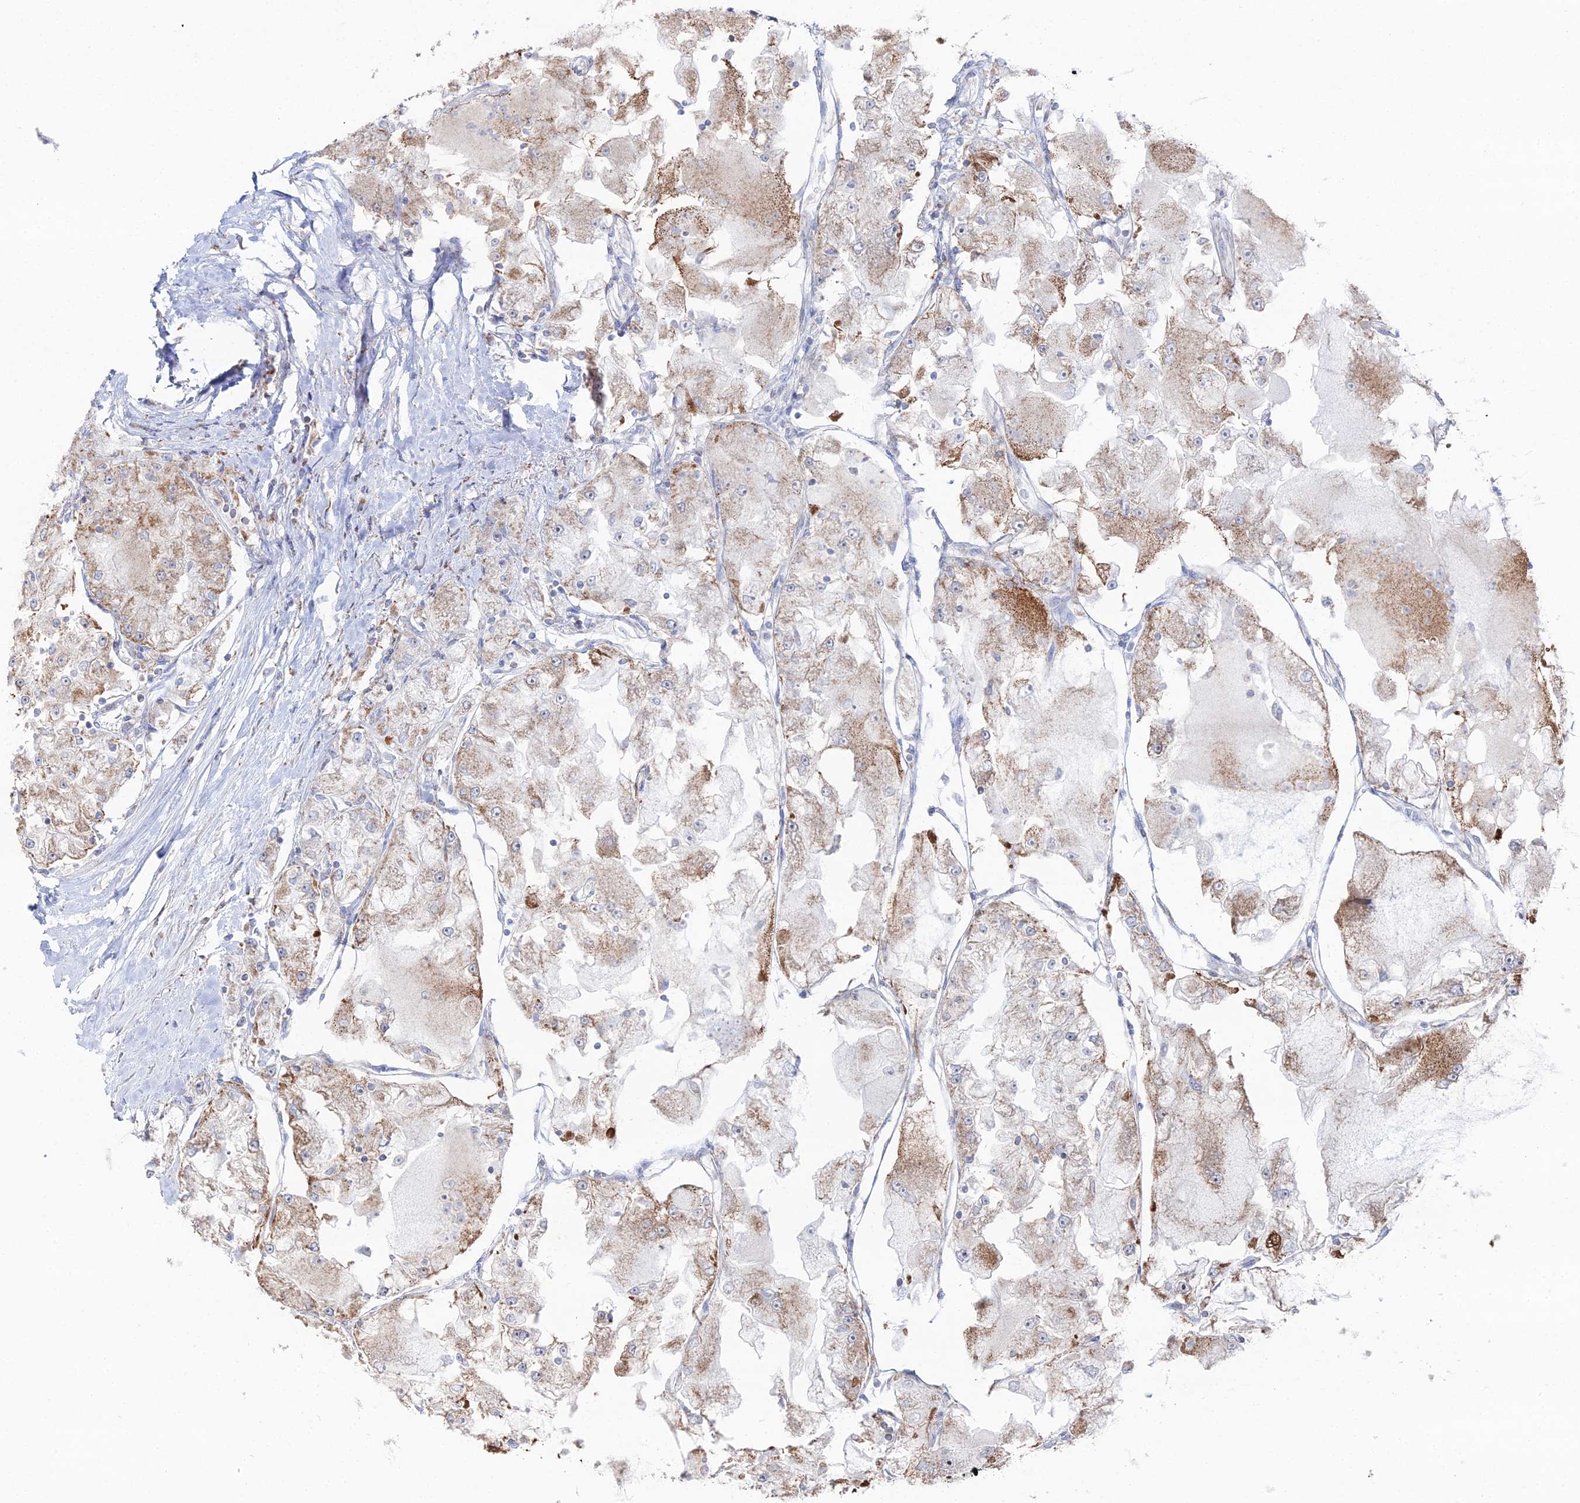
{"staining": {"intensity": "moderate", "quantity": "25%-75%", "location": "cytoplasmic/membranous"}, "tissue": "renal cancer", "cell_type": "Tumor cells", "image_type": "cancer", "snomed": [{"axis": "morphology", "description": "Adenocarcinoma, NOS"}, {"axis": "topography", "description": "Kidney"}], "caption": "IHC micrograph of neoplastic tissue: renal cancer stained using immunohistochemistry demonstrates medium levels of moderate protein expression localized specifically in the cytoplasmic/membranous of tumor cells, appearing as a cytoplasmic/membranous brown color.", "gene": "MPC1", "patient": {"sex": "female", "age": 72}}